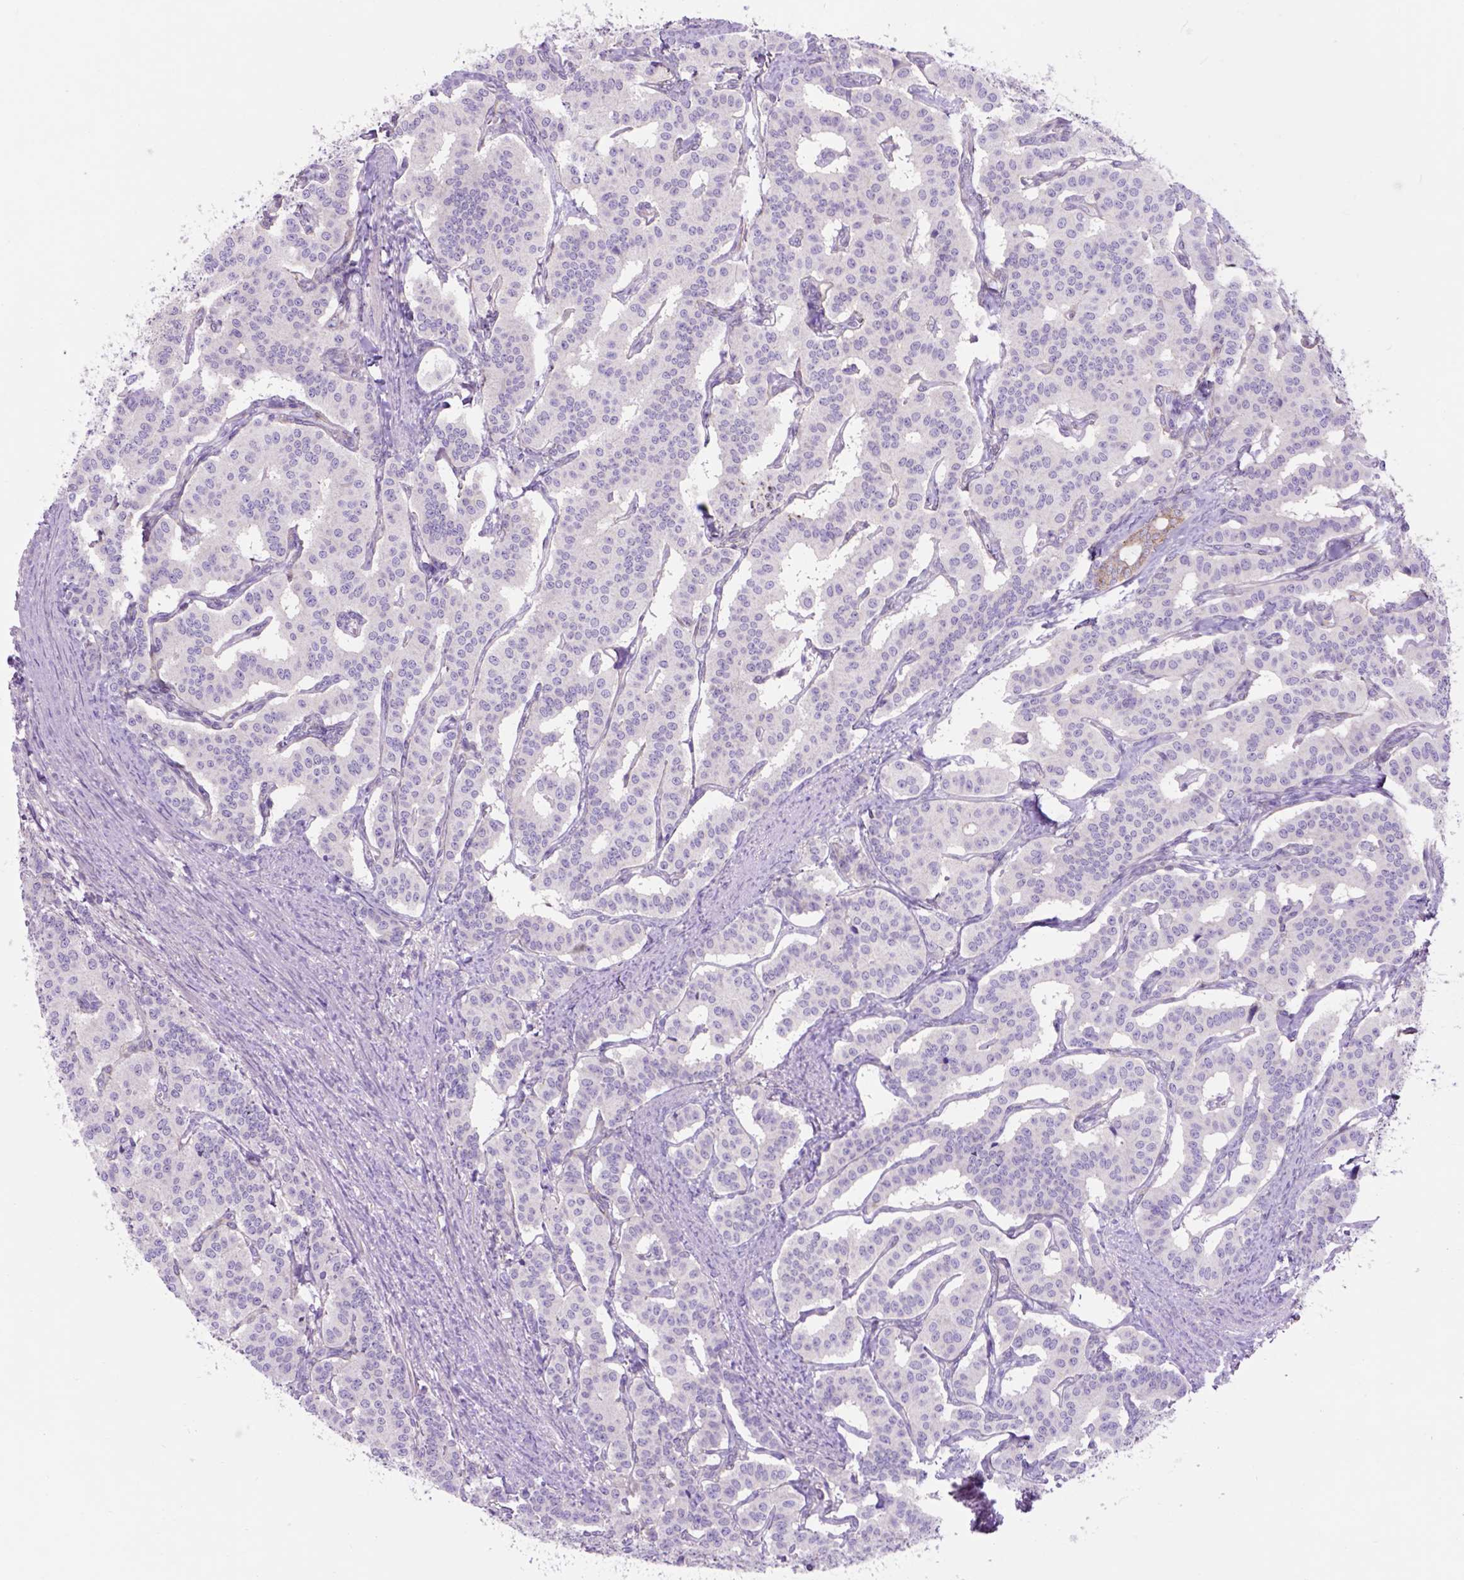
{"staining": {"intensity": "negative", "quantity": "none", "location": "none"}, "tissue": "carcinoid", "cell_type": "Tumor cells", "image_type": "cancer", "snomed": [{"axis": "morphology", "description": "Carcinoid, malignant, NOS"}, {"axis": "topography", "description": "Lung"}], "caption": "The histopathology image reveals no significant expression in tumor cells of carcinoid. Nuclei are stained in blue.", "gene": "EGFR", "patient": {"sex": "female", "age": 46}}